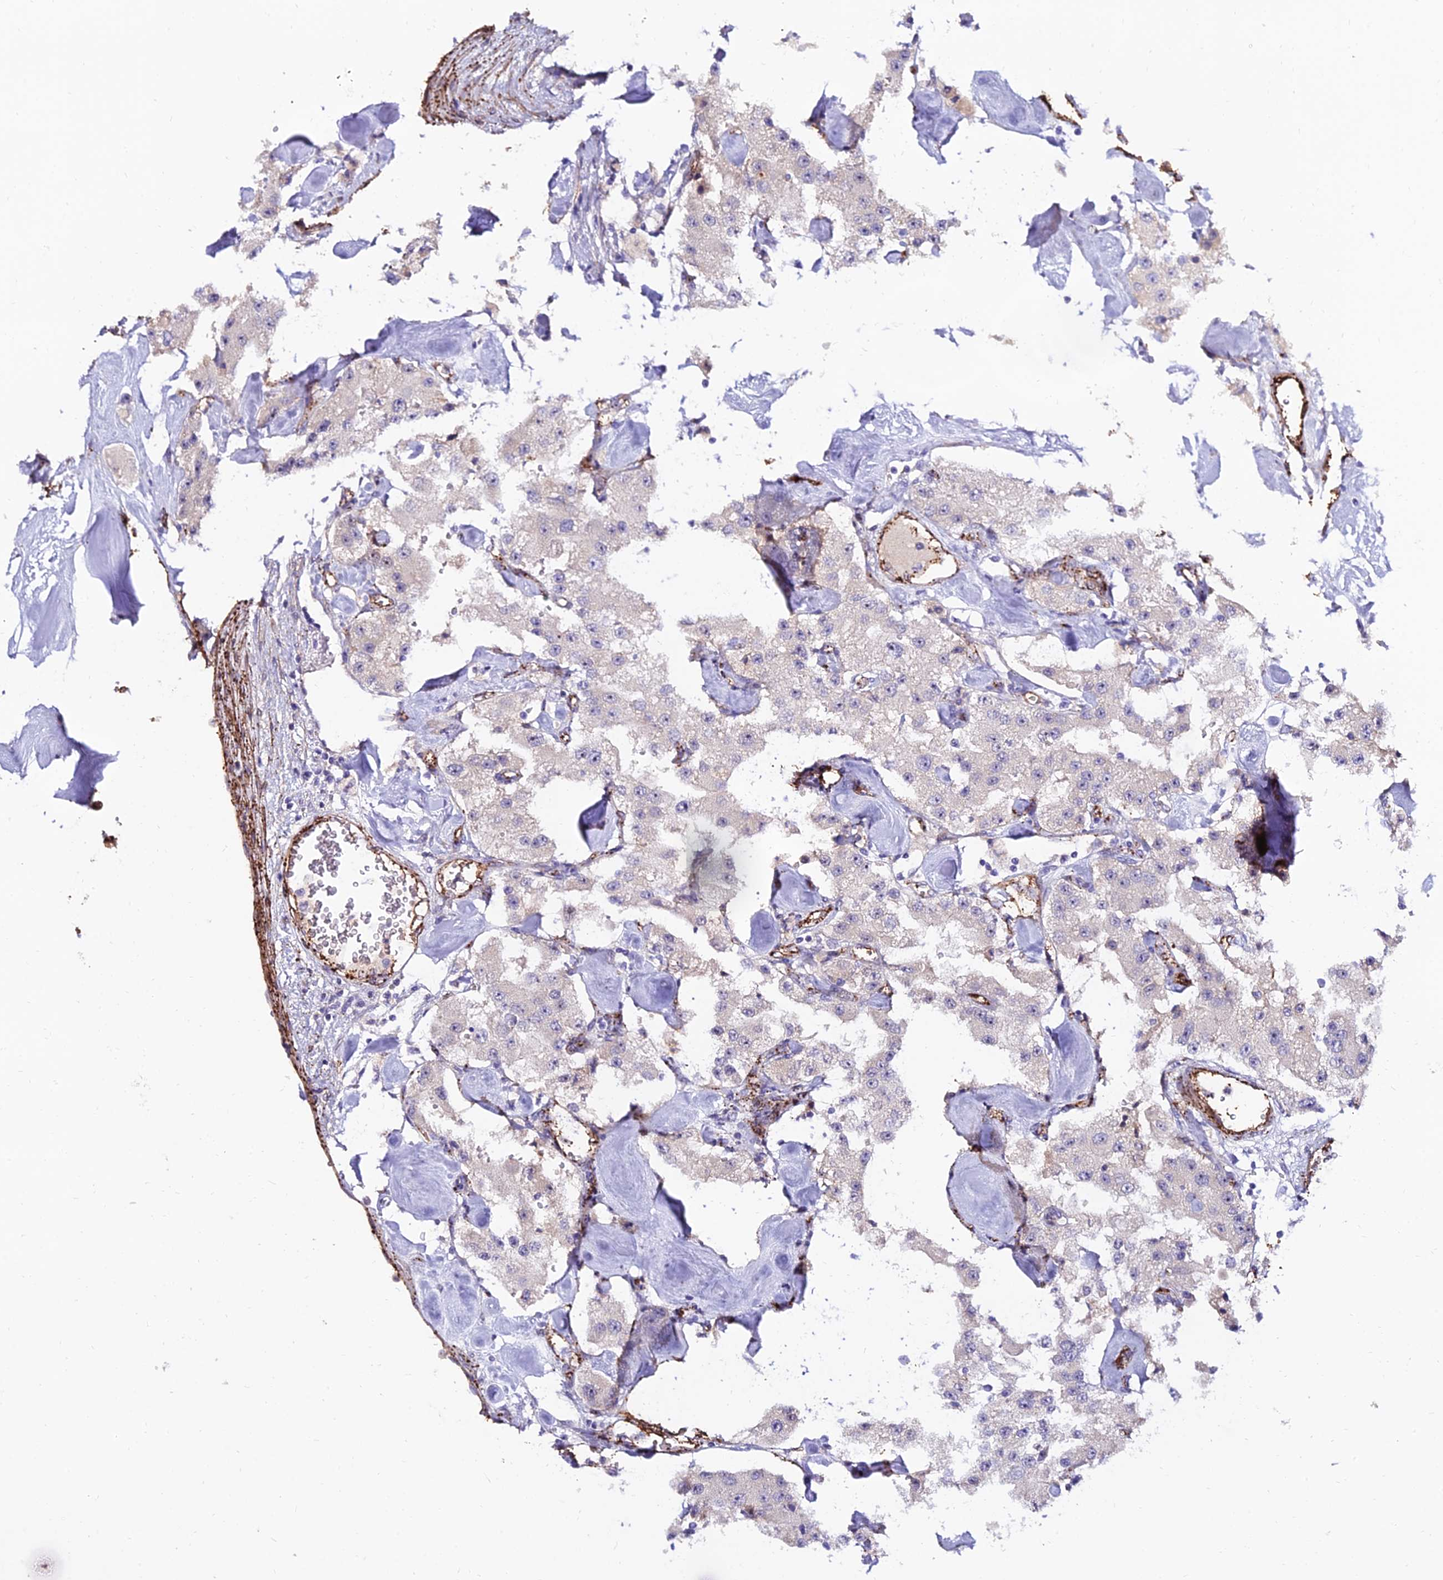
{"staining": {"intensity": "negative", "quantity": "none", "location": "none"}, "tissue": "carcinoid", "cell_type": "Tumor cells", "image_type": "cancer", "snomed": [{"axis": "morphology", "description": "Carcinoid, malignant, NOS"}, {"axis": "topography", "description": "Pancreas"}], "caption": "There is no significant staining in tumor cells of carcinoid.", "gene": "ALDH3B2", "patient": {"sex": "male", "age": 41}}